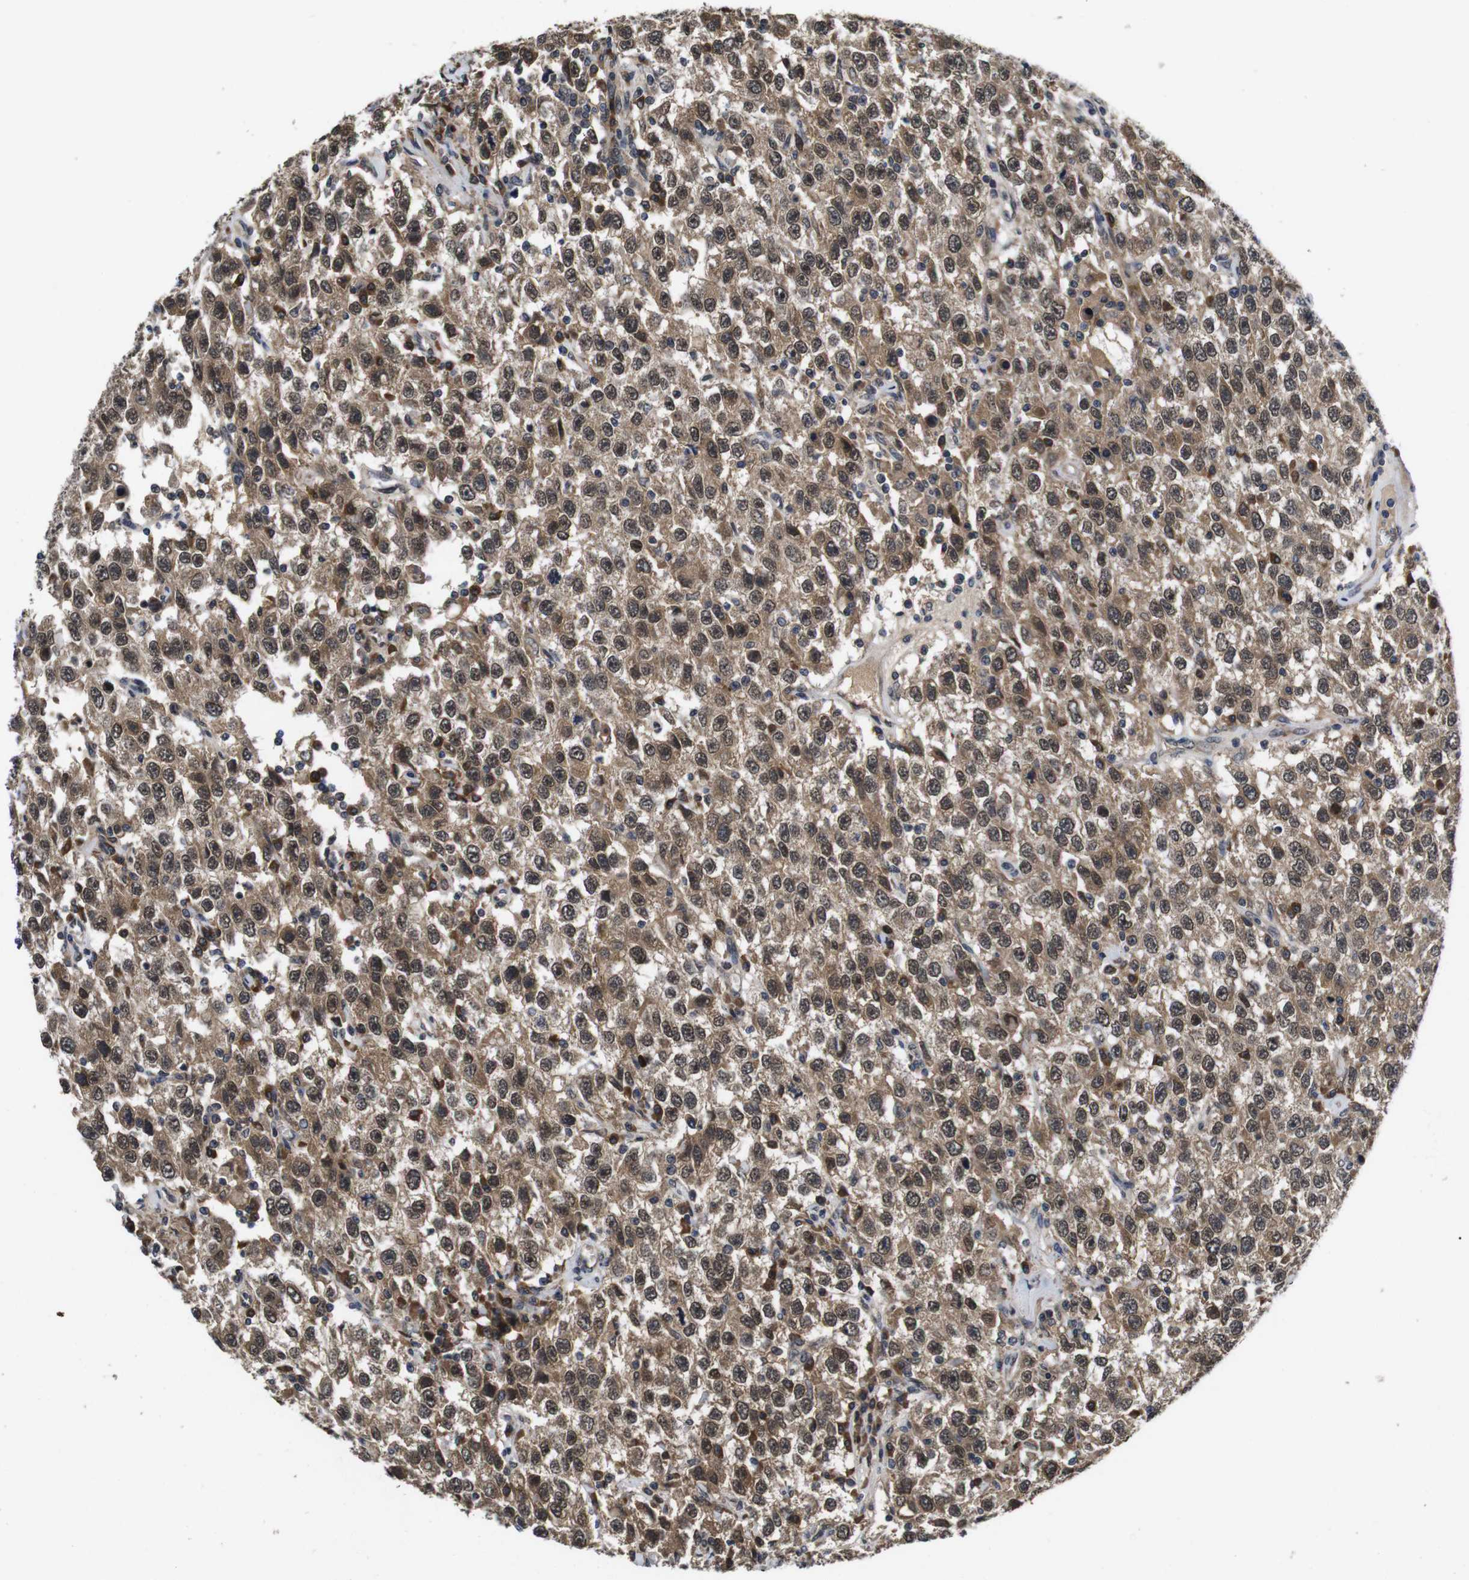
{"staining": {"intensity": "moderate", "quantity": ">75%", "location": "cytoplasmic/membranous,nuclear"}, "tissue": "testis cancer", "cell_type": "Tumor cells", "image_type": "cancer", "snomed": [{"axis": "morphology", "description": "Seminoma, NOS"}, {"axis": "topography", "description": "Testis"}], "caption": "A high-resolution image shows IHC staining of testis cancer, which shows moderate cytoplasmic/membranous and nuclear positivity in approximately >75% of tumor cells.", "gene": "ZBTB46", "patient": {"sex": "male", "age": 41}}